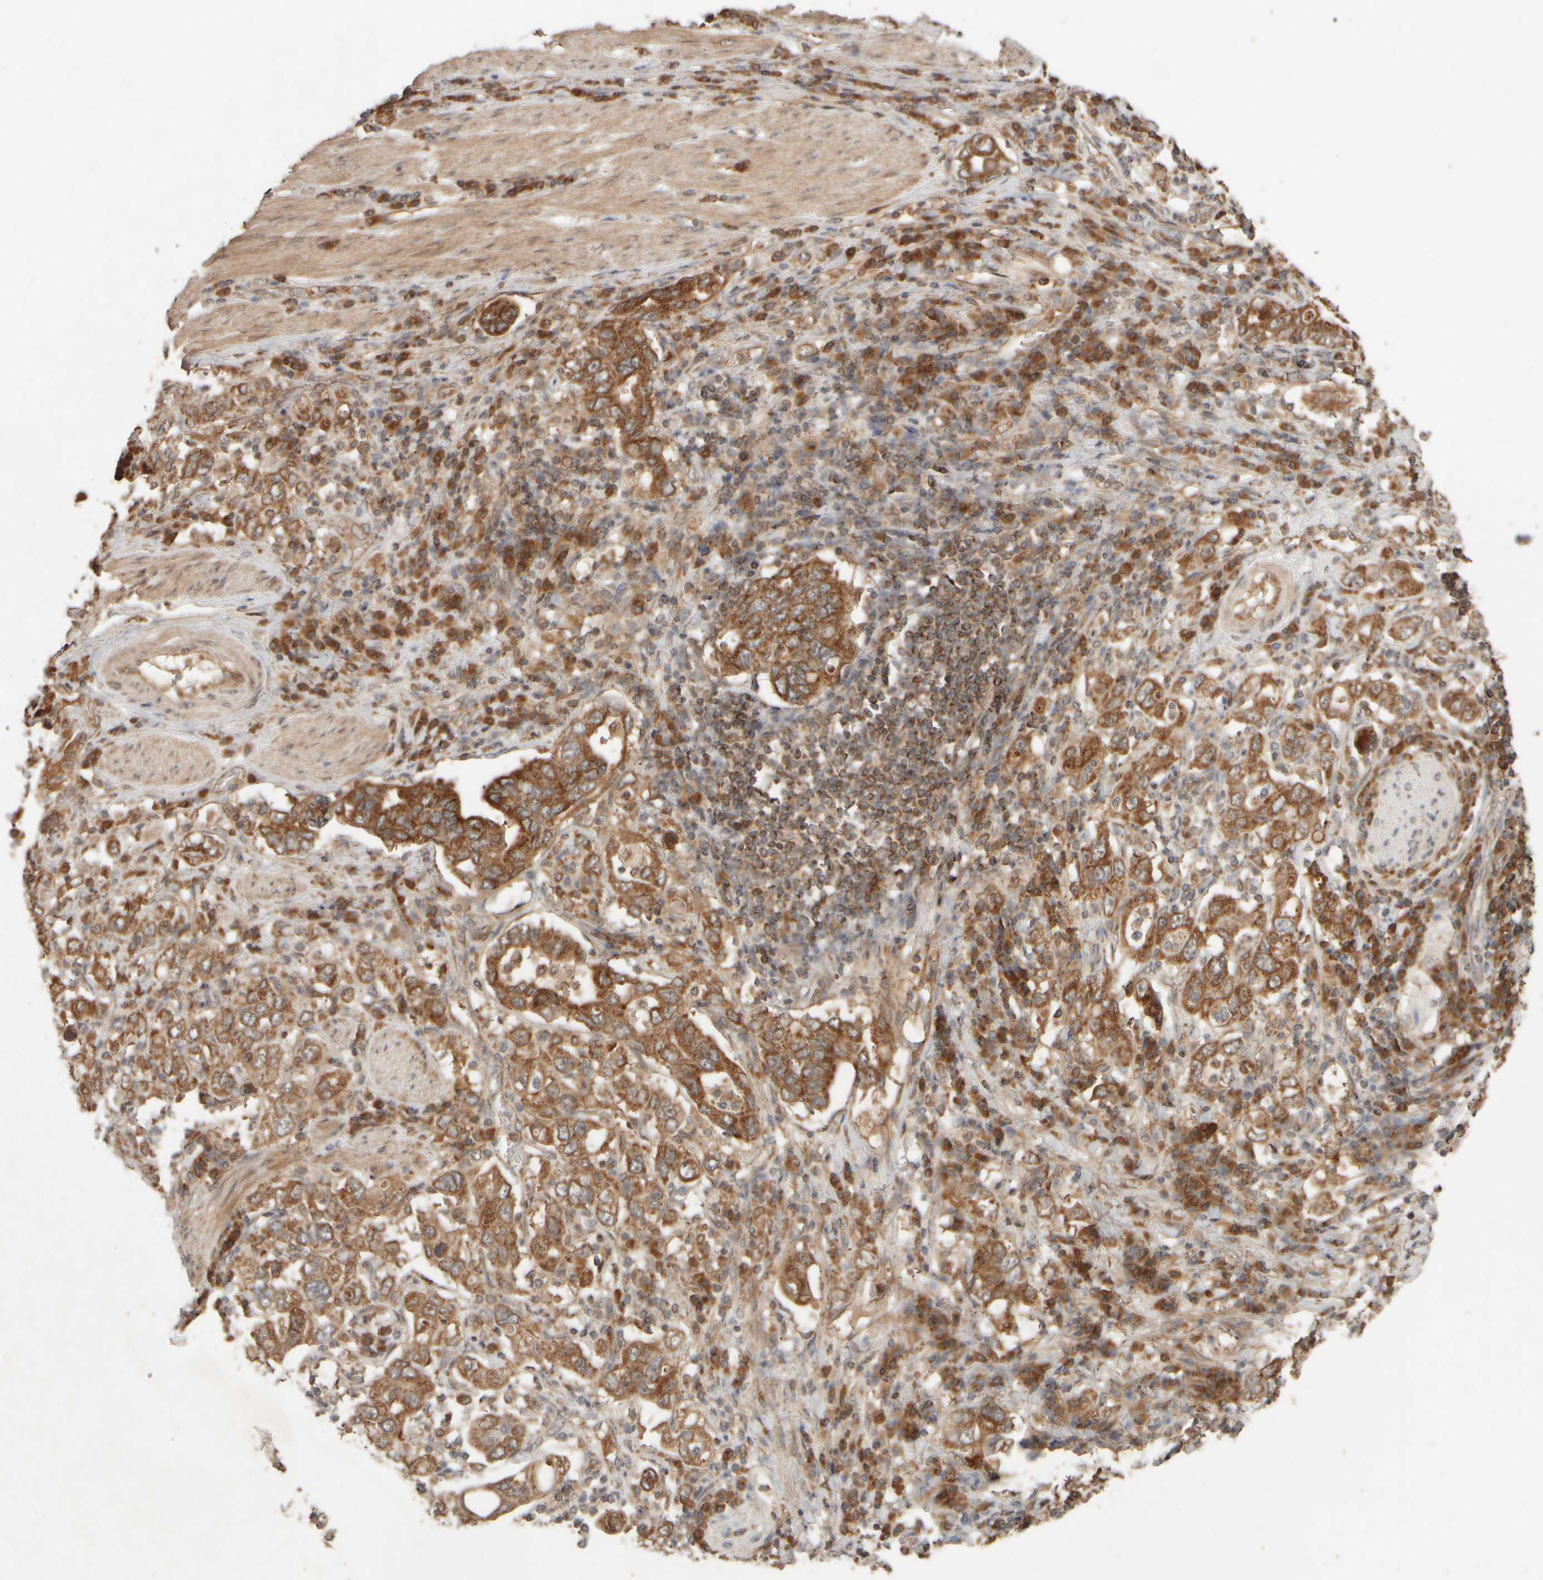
{"staining": {"intensity": "strong", "quantity": ">75%", "location": "cytoplasmic/membranous"}, "tissue": "stomach cancer", "cell_type": "Tumor cells", "image_type": "cancer", "snomed": [{"axis": "morphology", "description": "Adenocarcinoma, NOS"}, {"axis": "topography", "description": "Stomach, upper"}], "caption": "Human stomach adenocarcinoma stained with a protein marker reveals strong staining in tumor cells.", "gene": "EIF2B3", "patient": {"sex": "male", "age": 62}}